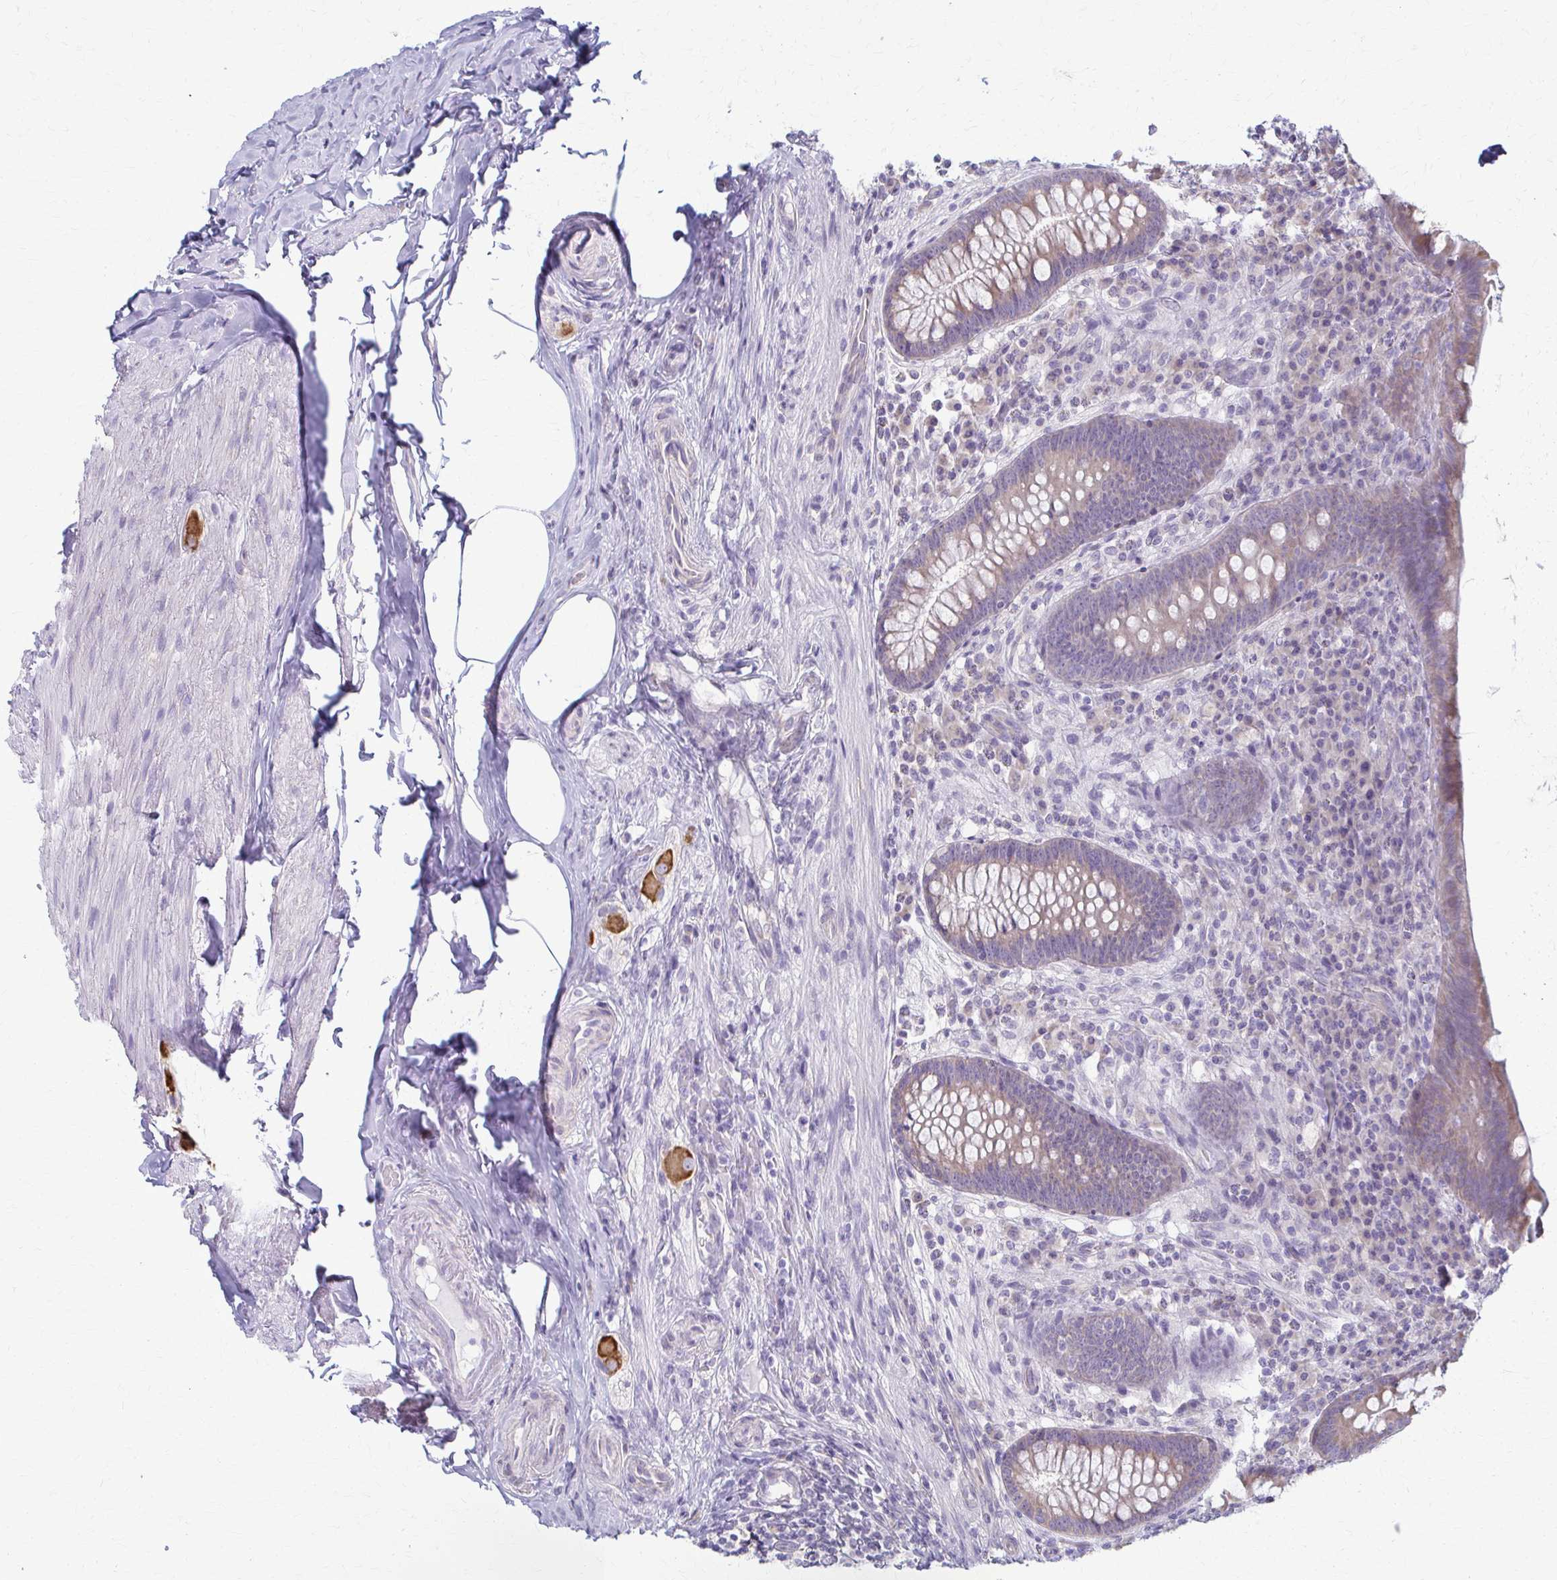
{"staining": {"intensity": "weak", "quantity": "<25%", "location": "cytoplasmic/membranous"}, "tissue": "appendix", "cell_type": "Glandular cells", "image_type": "normal", "snomed": [{"axis": "morphology", "description": "Normal tissue, NOS"}, {"axis": "topography", "description": "Appendix"}], "caption": "Immunohistochemistry (IHC) image of unremarkable appendix stained for a protein (brown), which reveals no staining in glandular cells.", "gene": "PRKRA", "patient": {"sex": "male", "age": 71}}